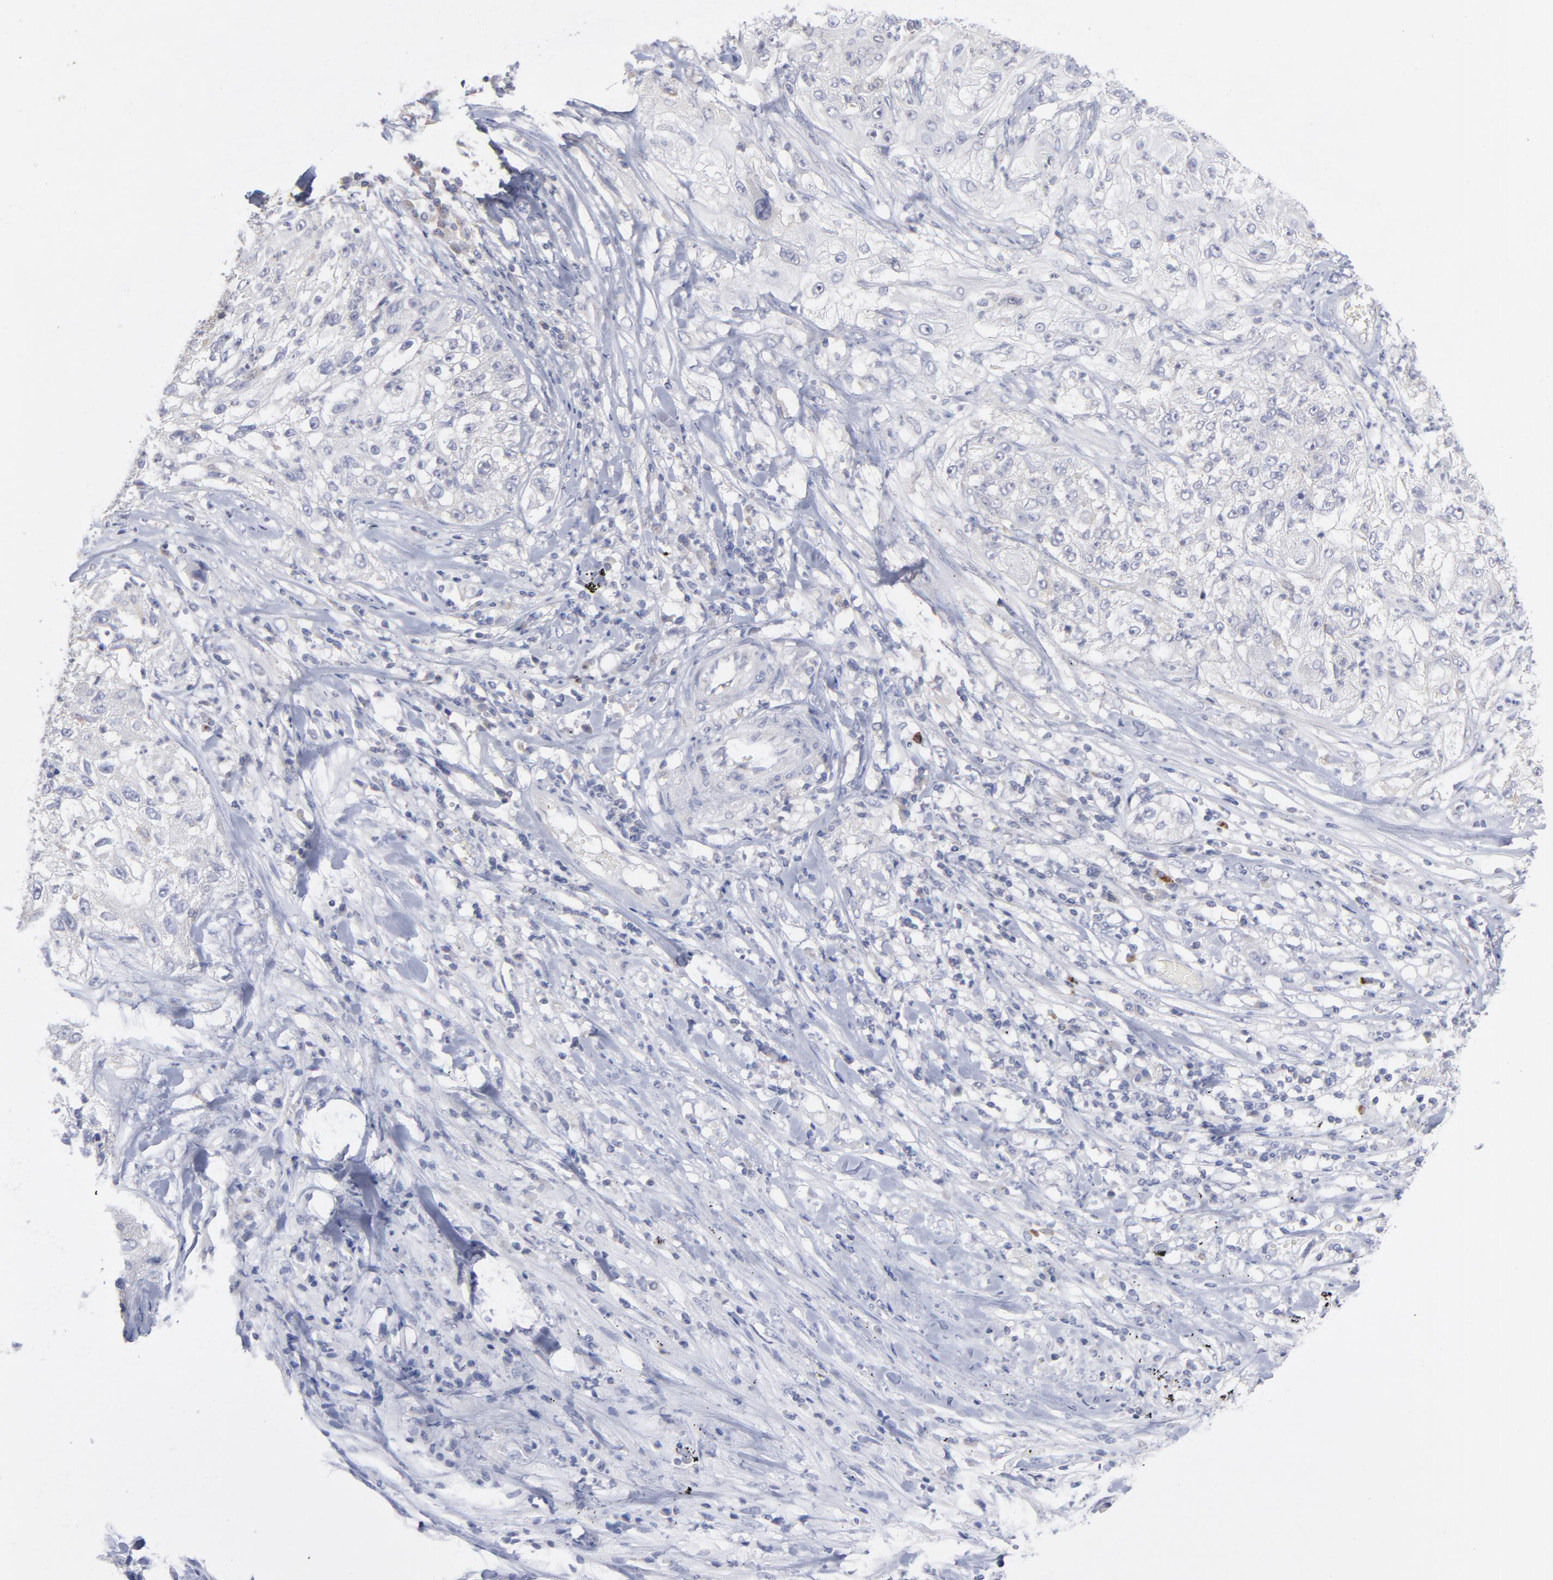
{"staining": {"intensity": "negative", "quantity": "none", "location": "none"}, "tissue": "lung cancer", "cell_type": "Tumor cells", "image_type": "cancer", "snomed": [{"axis": "morphology", "description": "Inflammation, NOS"}, {"axis": "morphology", "description": "Squamous cell carcinoma, NOS"}, {"axis": "topography", "description": "Lymph node"}, {"axis": "topography", "description": "Soft tissue"}, {"axis": "topography", "description": "Lung"}], "caption": "Squamous cell carcinoma (lung) stained for a protein using immunohistochemistry (IHC) shows no expression tumor cells.", "gene": "MAPRE1", "patient": {"sex": "male", "age": 66}}